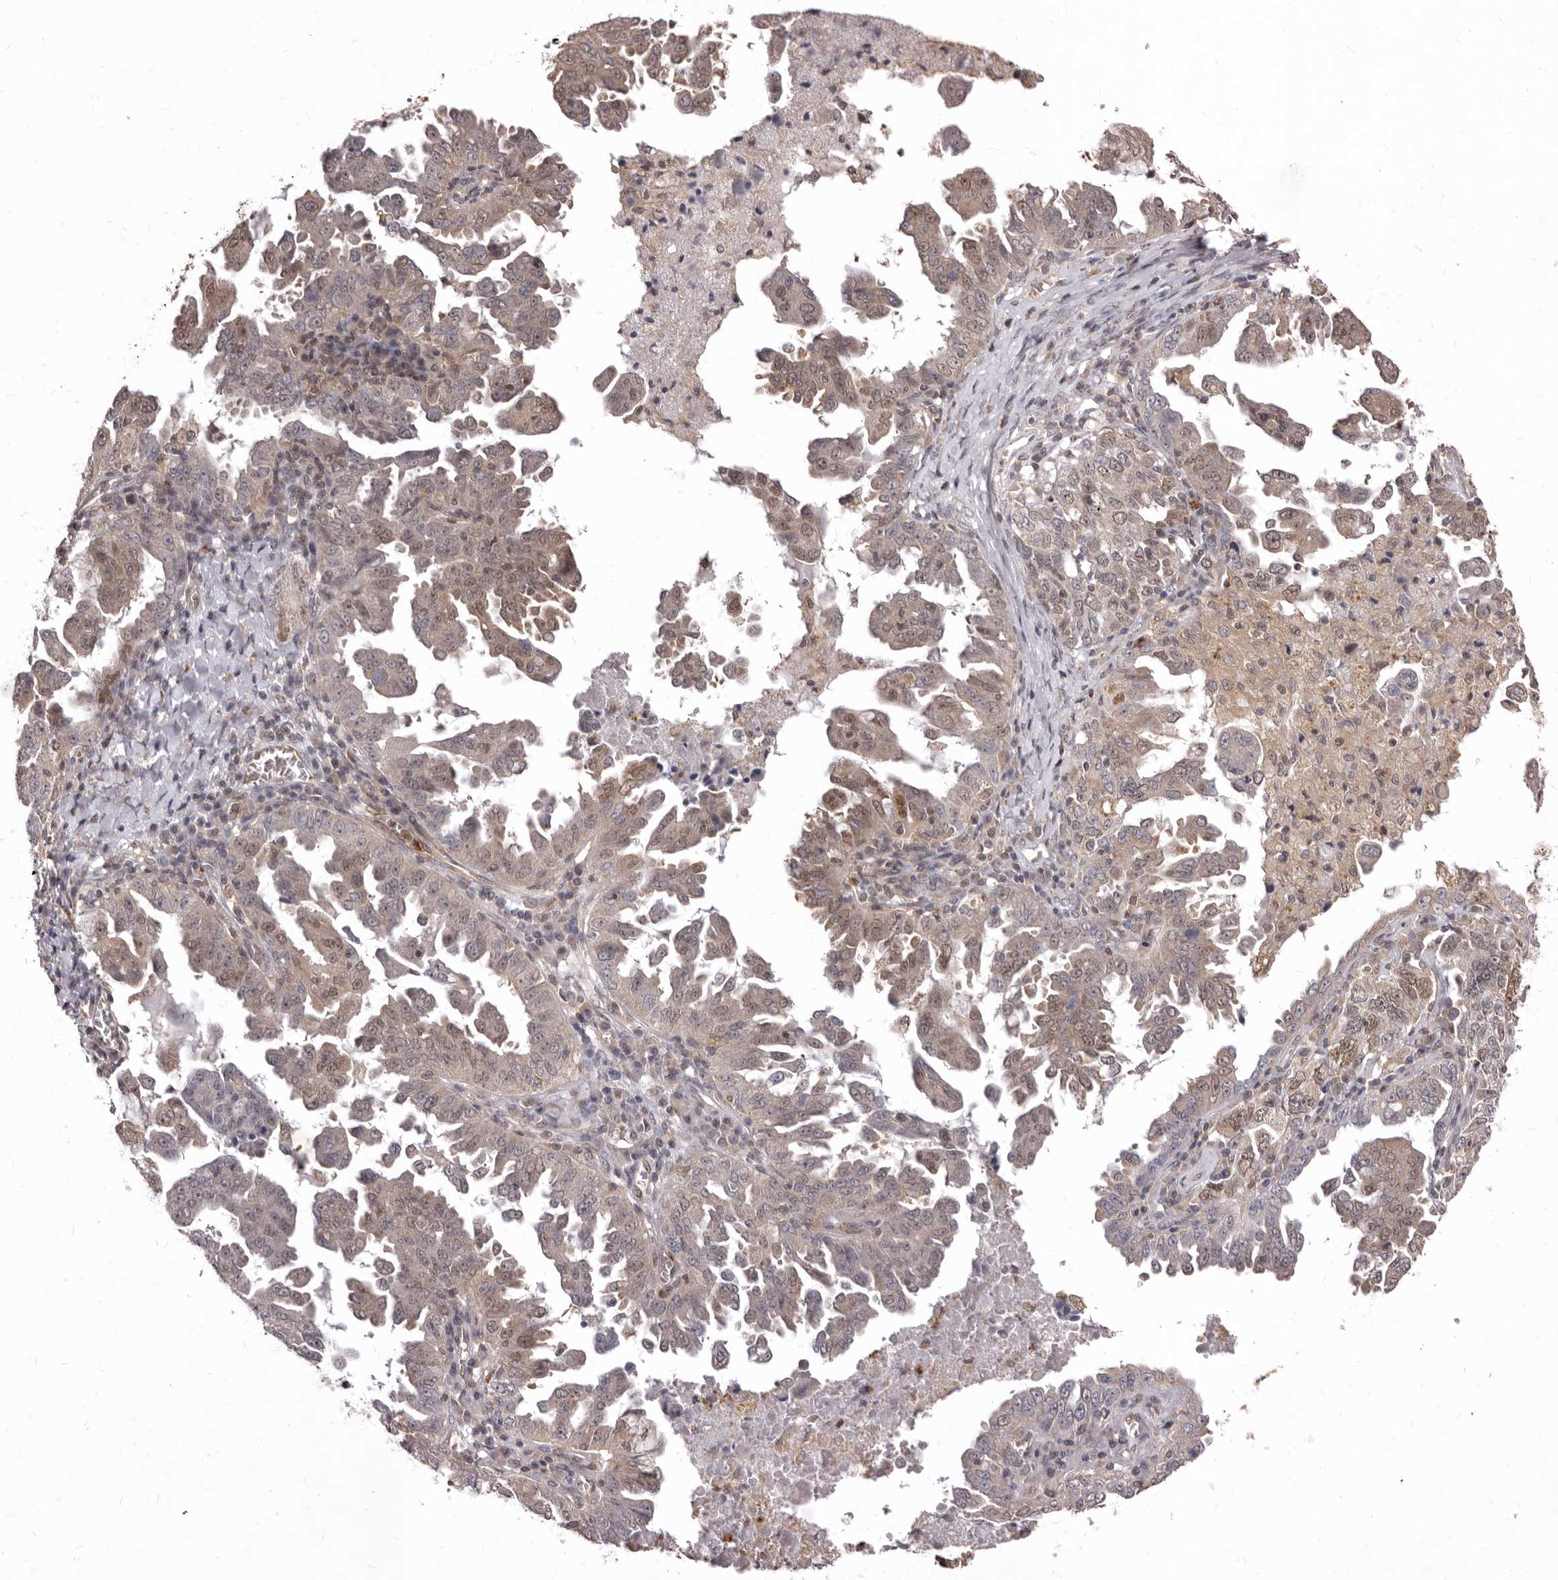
{"staining": {"intensity": "moderate", "quantity": ">75%", "location": "cytoplasmic/membranous,nuclear"}, "tissue": "ovarian cancer", "cell_type": "Tumor cells", "image_type": "cancer", "snomed": [{"axis": "morphology", "description": "Carcinoma, endometroid"}, {"axis": "topography", "description": "Ovary"}], "caption": "Human endometroid carcinoma (ovarian) stained with a brown dye displays moderate cytoplasmic/membranous and nuclear positive positivity in about >75% of tumor cells.", "gene": "ACLY", "patient": {"sex": "female", "age": 62}}